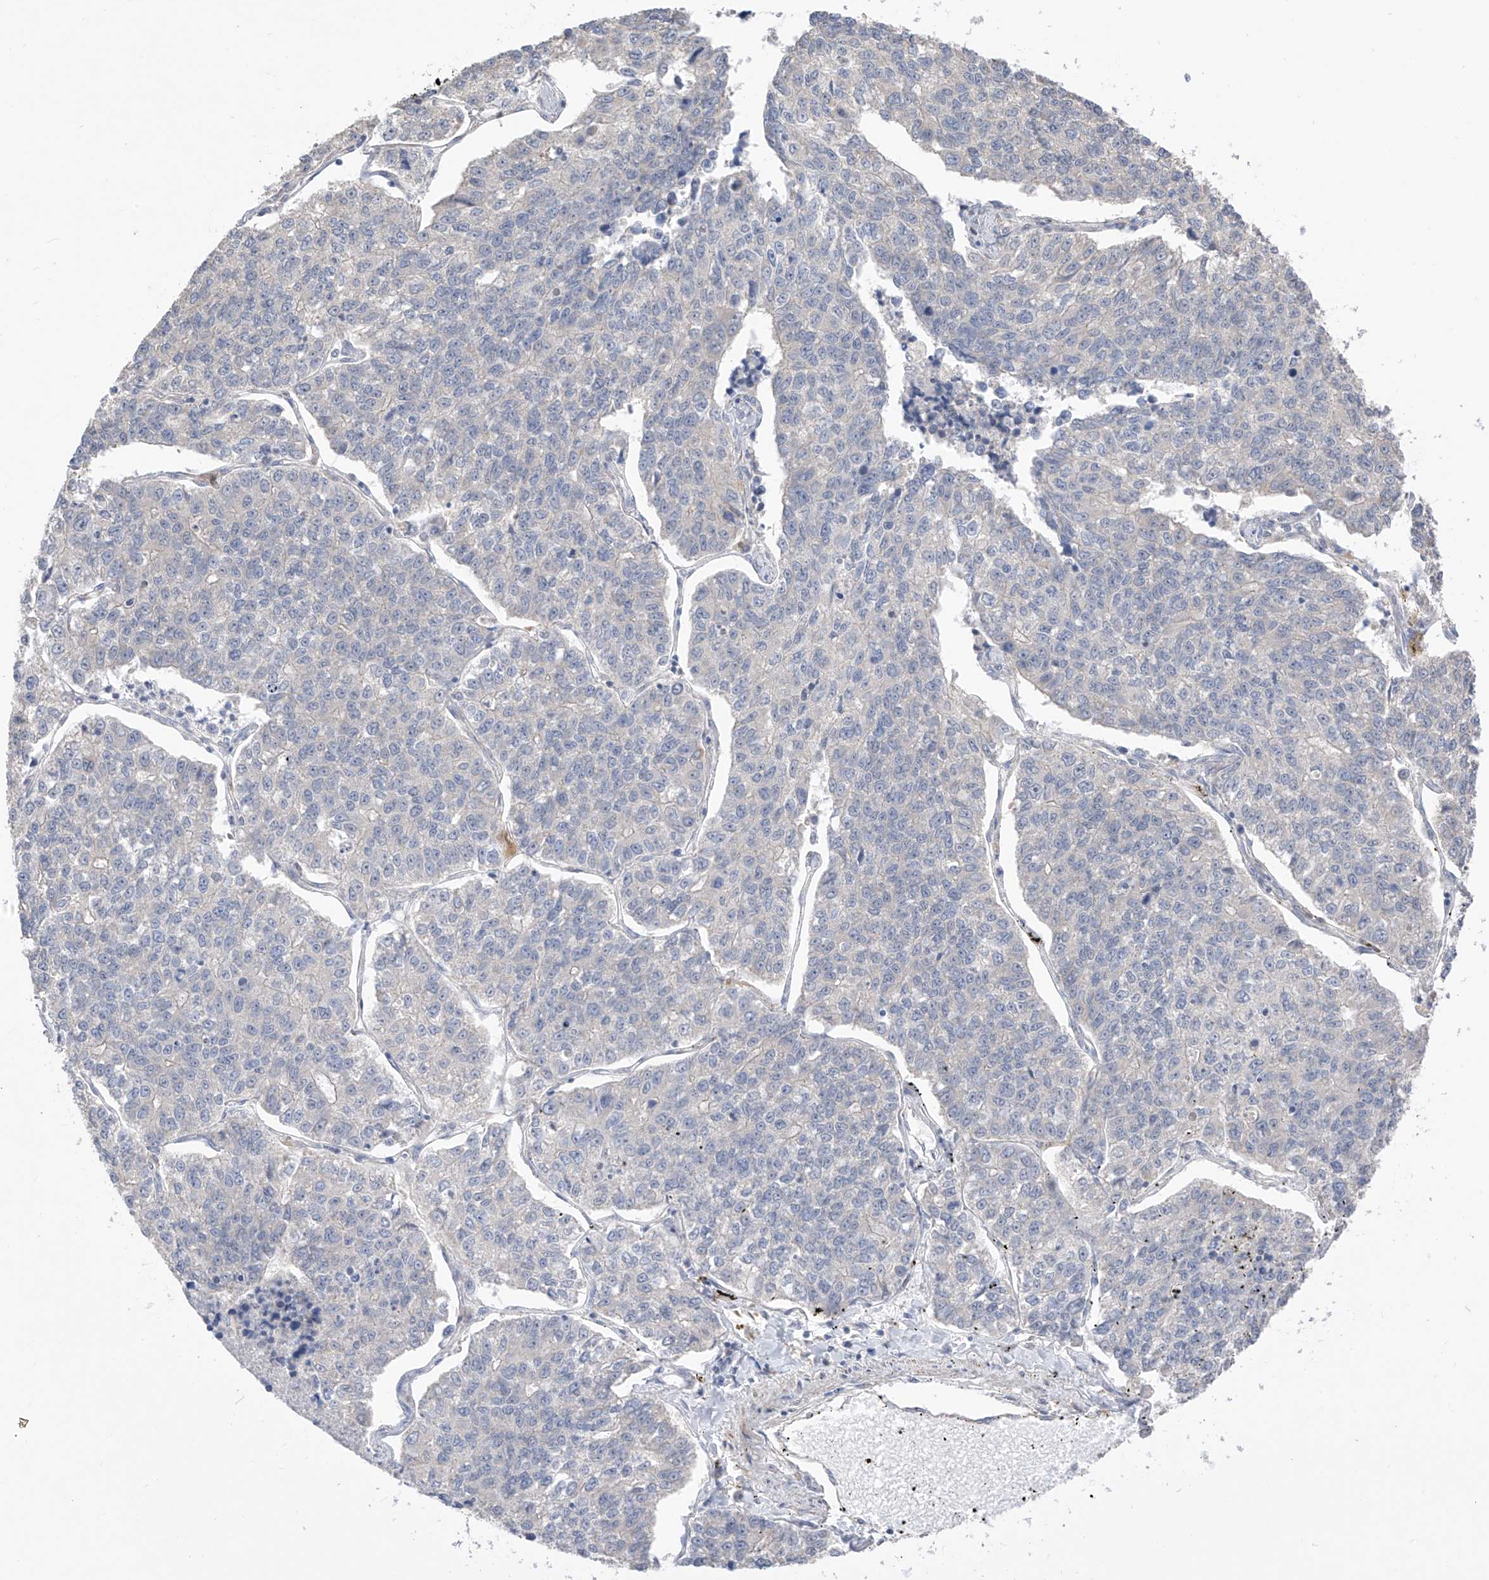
{"staining": {"intensity": "negative", "quantity": "none", "location": "none"}, "tissue": "lung cancer", "cell_type": "Tumor cells", "image_type": "cancer", "snomed": [{"axis": "morphology", "description": "Adenocarcinoma, NOS"}, {"axis": "topography", "description": "Lung"}], "caption": "The immunohistochemistry photomicrograph has no significant staining in tumor cells of lung cancer (adenocarcinoma) tissue.", "gene": "LATS1", "patient": {"sex": "male", "age": 49}}